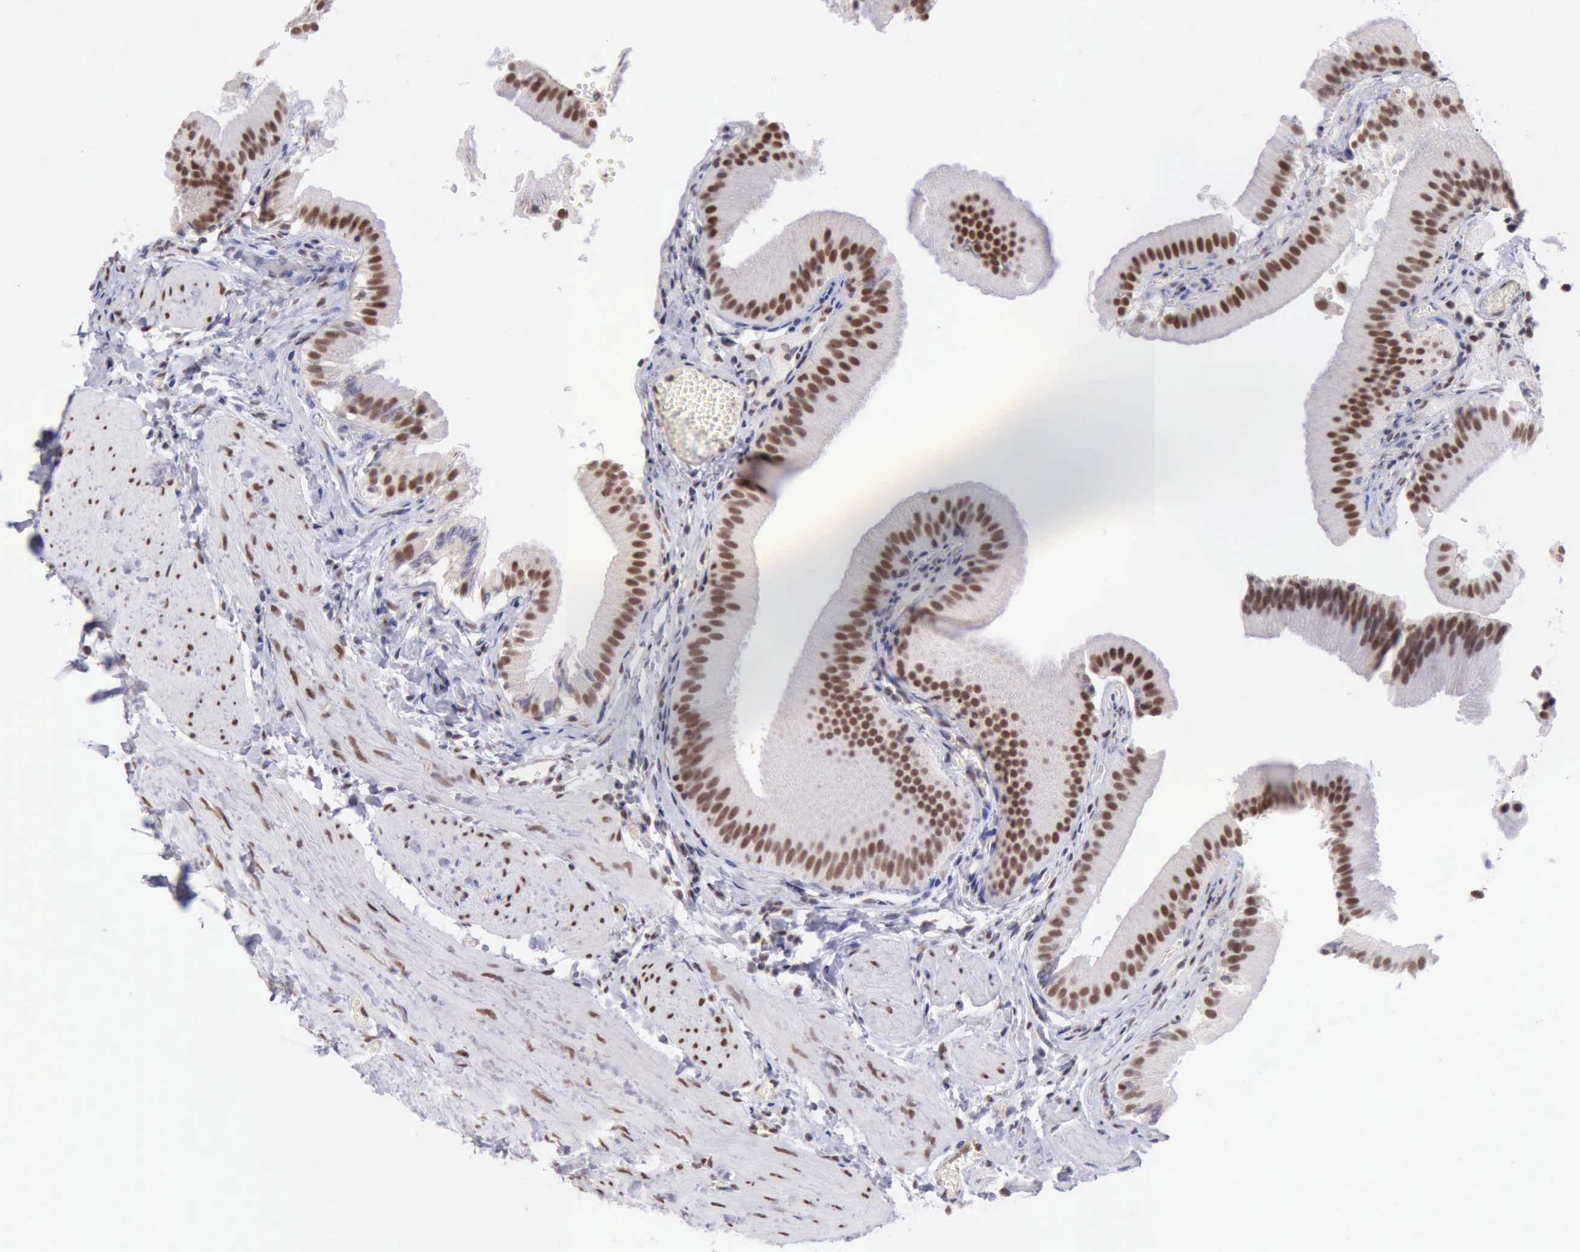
{"staining": {"intensity": "strong", "quantity": ">75%", "location": "nuclear"}, "tissue": "gallbladder", "cell_type": "Glandular cells", "image_type": "normal", "snomed": [{"axis": "morphology", "description": "Normal tissue, NOS"}, {"axis": "topography", "description": "Gallbladder"}], "caption": "Protein expression analysis of unremarkable gallbladder displays strong nuclear positivity in about >75% of glandular cells.", "gene": "ERCC4", "patient": {"sex": "female", "age": 24}}